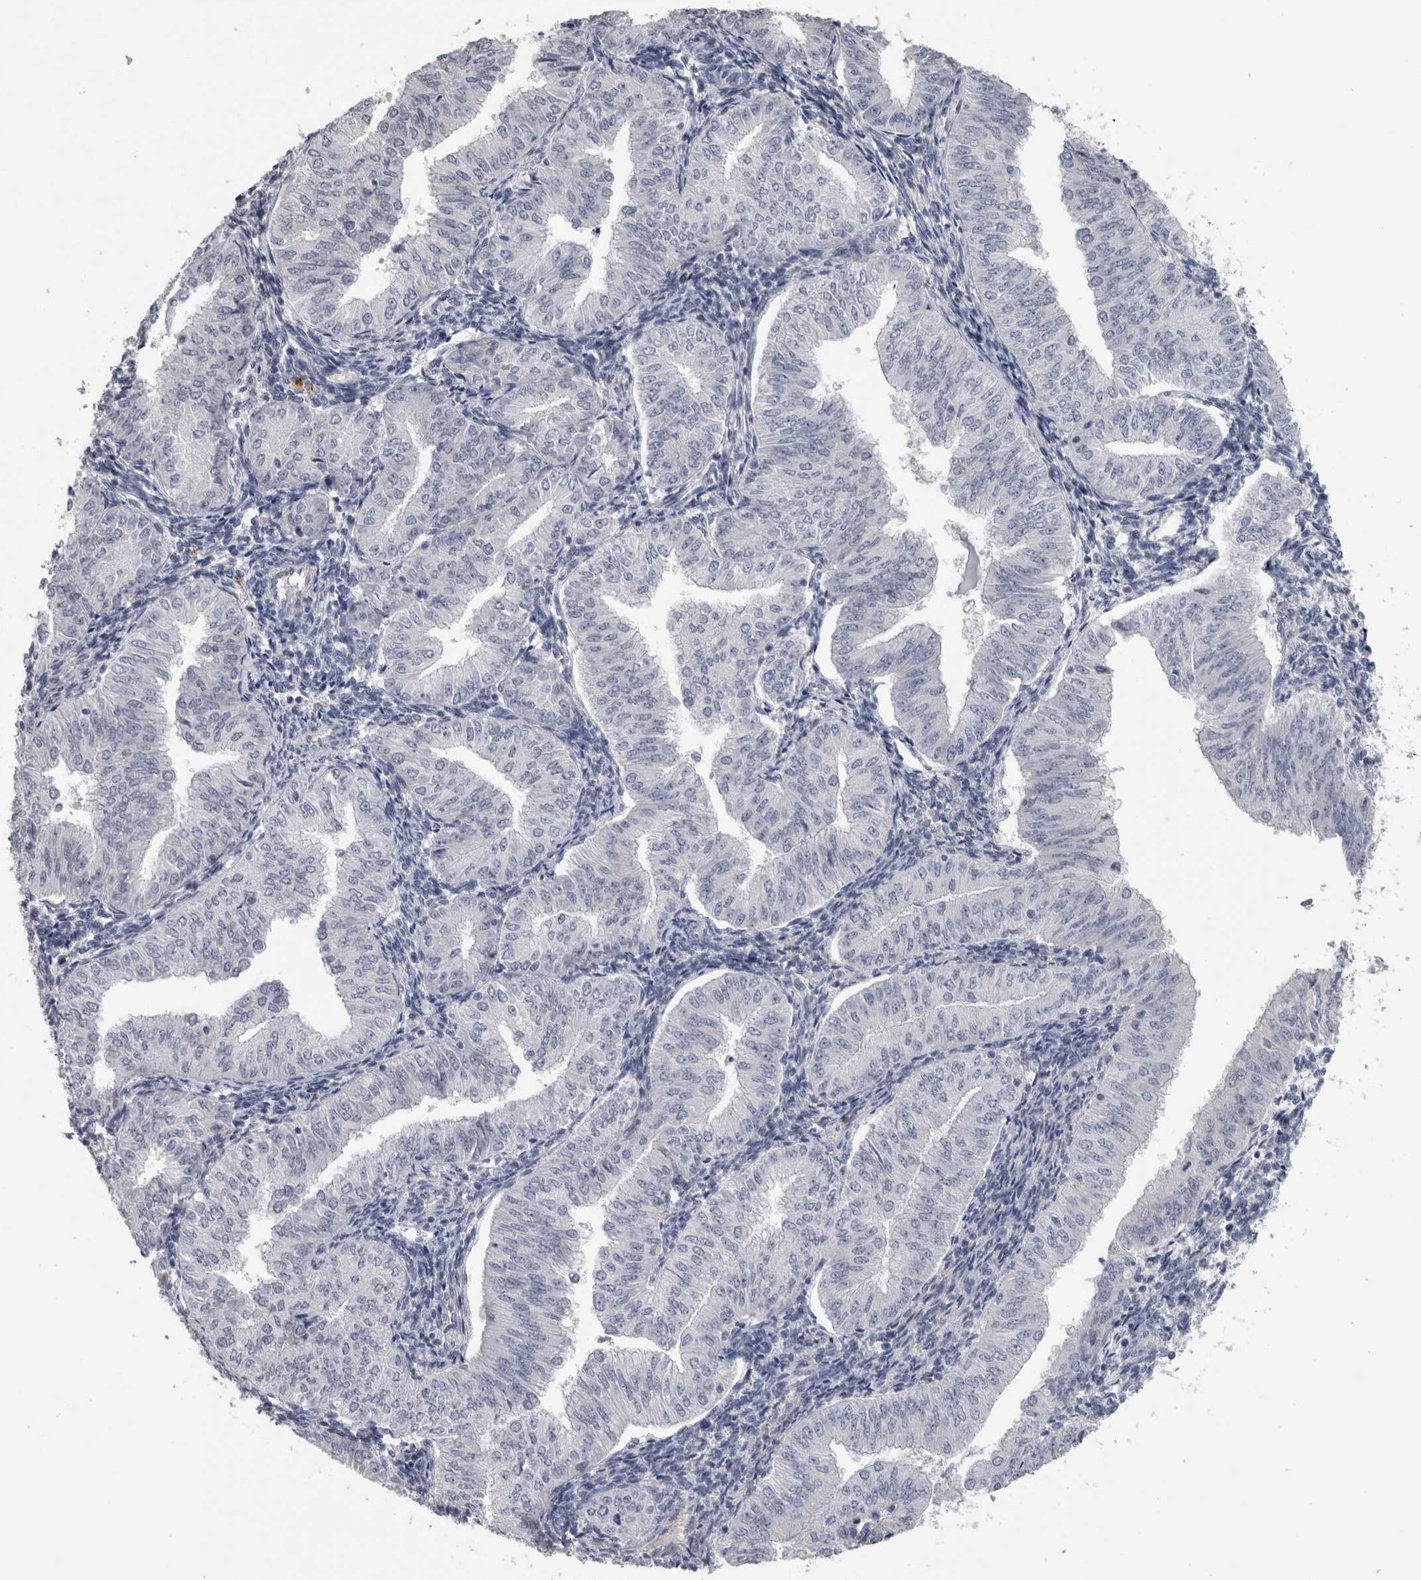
{"staining": {"intensity": "negative", "quantity": "none", "location": "none"}, "tissue": "endometrial cancer", "cell_type": "Tumor cells", "image_type": "cancer", "snomed": [{"axis": "morphology", "description": "Normal tissue, NOS"}, {"axis": "morphology", "description": "Adenocarcinoma, NOS"}, {"axis": "topography", "description": "Endometrium"}], "caption": "High magnification brightfield microscopy of endometrial cancer (adenocarcinoma) stained with DAB (brown) and counterstained with hematoxylin (blue): tumor cells show no significant expression.", "gene": "NAPRT", "patient": {"sex": "female", "age": 53}}